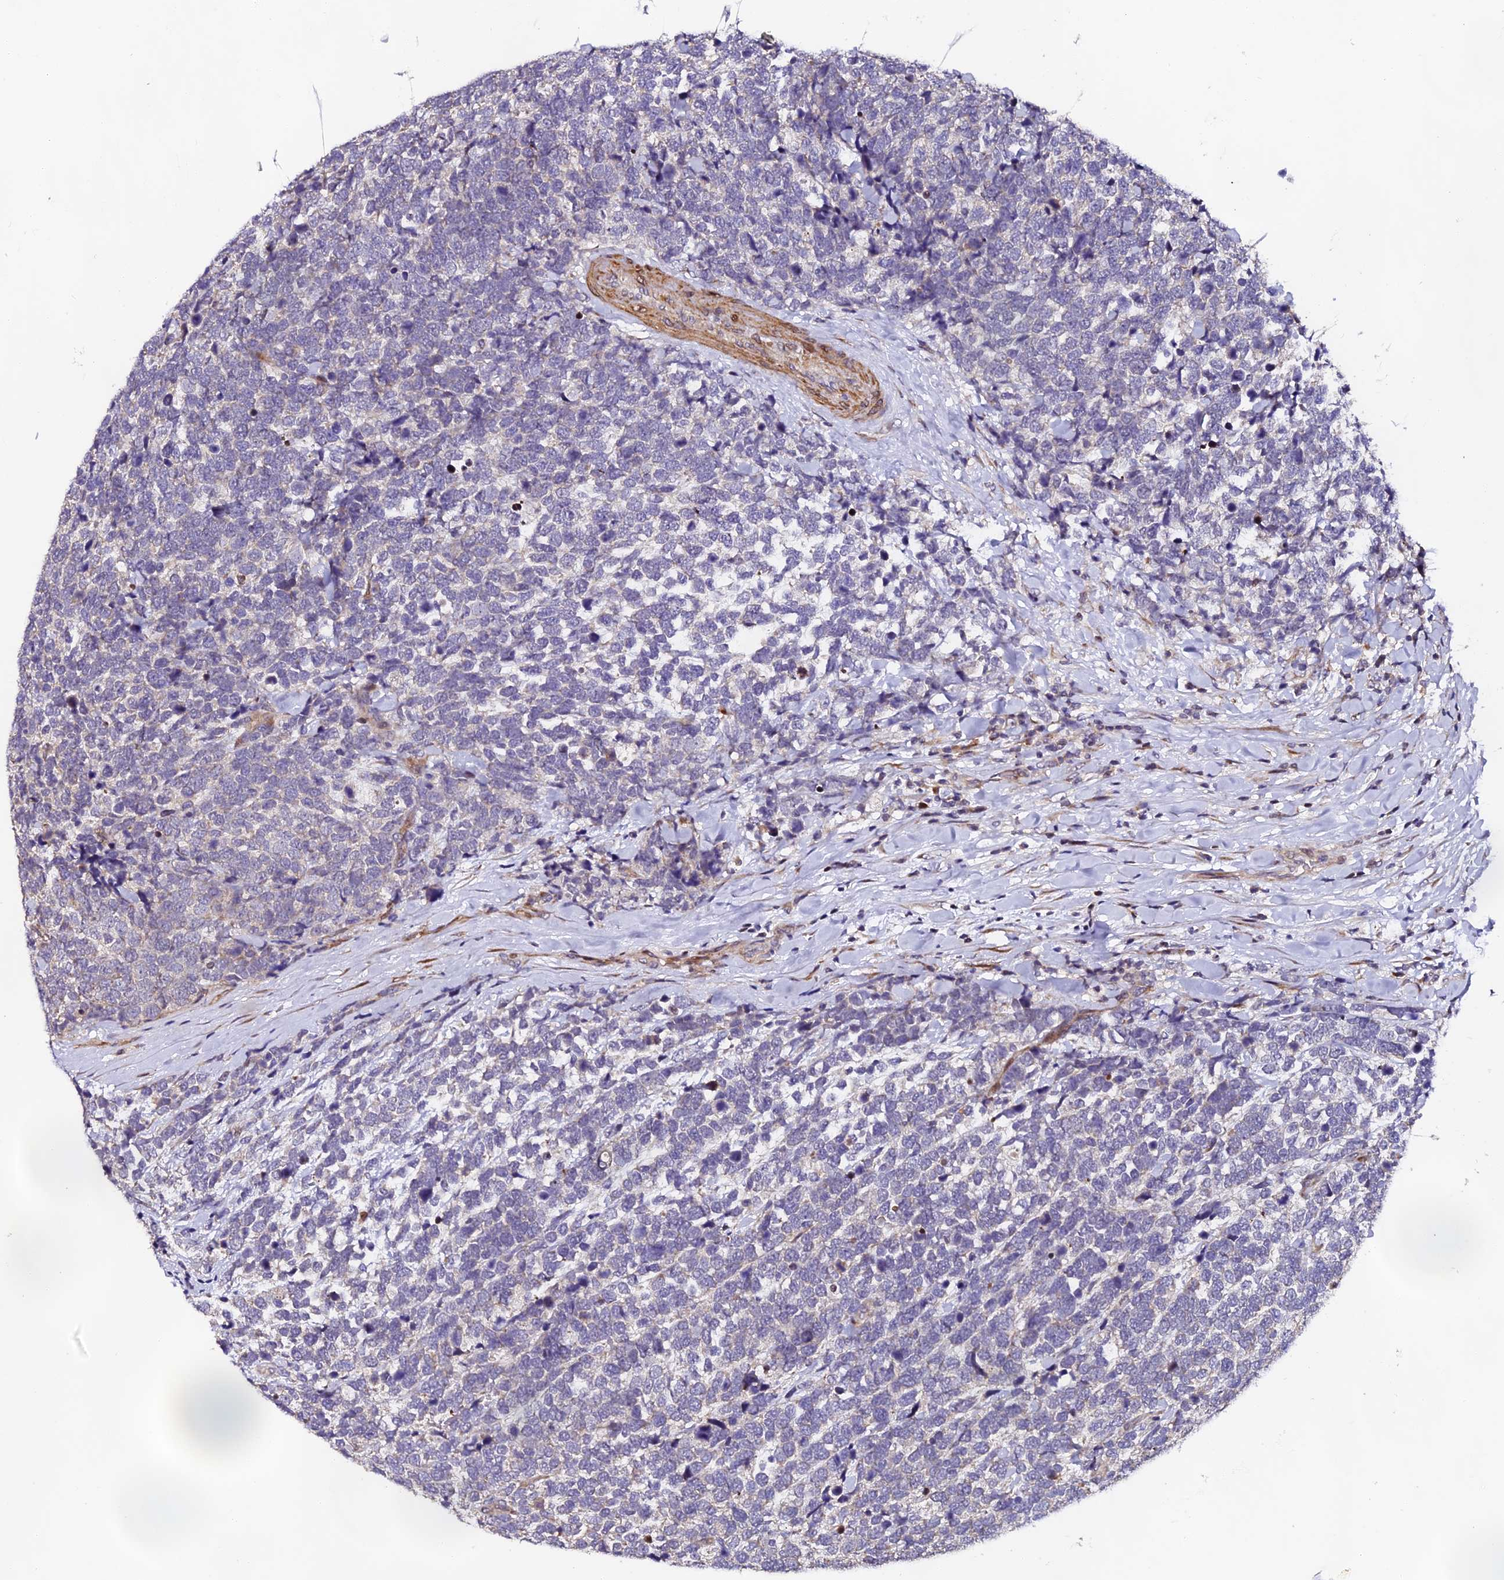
{"staining": {"intensity": "negative", "quantity": "none", "location": "none"}, "tissue": "urothelial cancer", "cell_type": "Tumor cells", "image_type": "cancer", "snomed": [{"axis": "morphology", "description": "Urothelial carcinoma, High grade"}, {"axis": "topography", "description": "Urinary bladder"}], "caption": "Human urothelial cancer stained for a protein using immunohistochemistry demonstrates no expression in tumor cells.", "gene": "RAB28", "patient": {"sex": "female", "age": 82}}